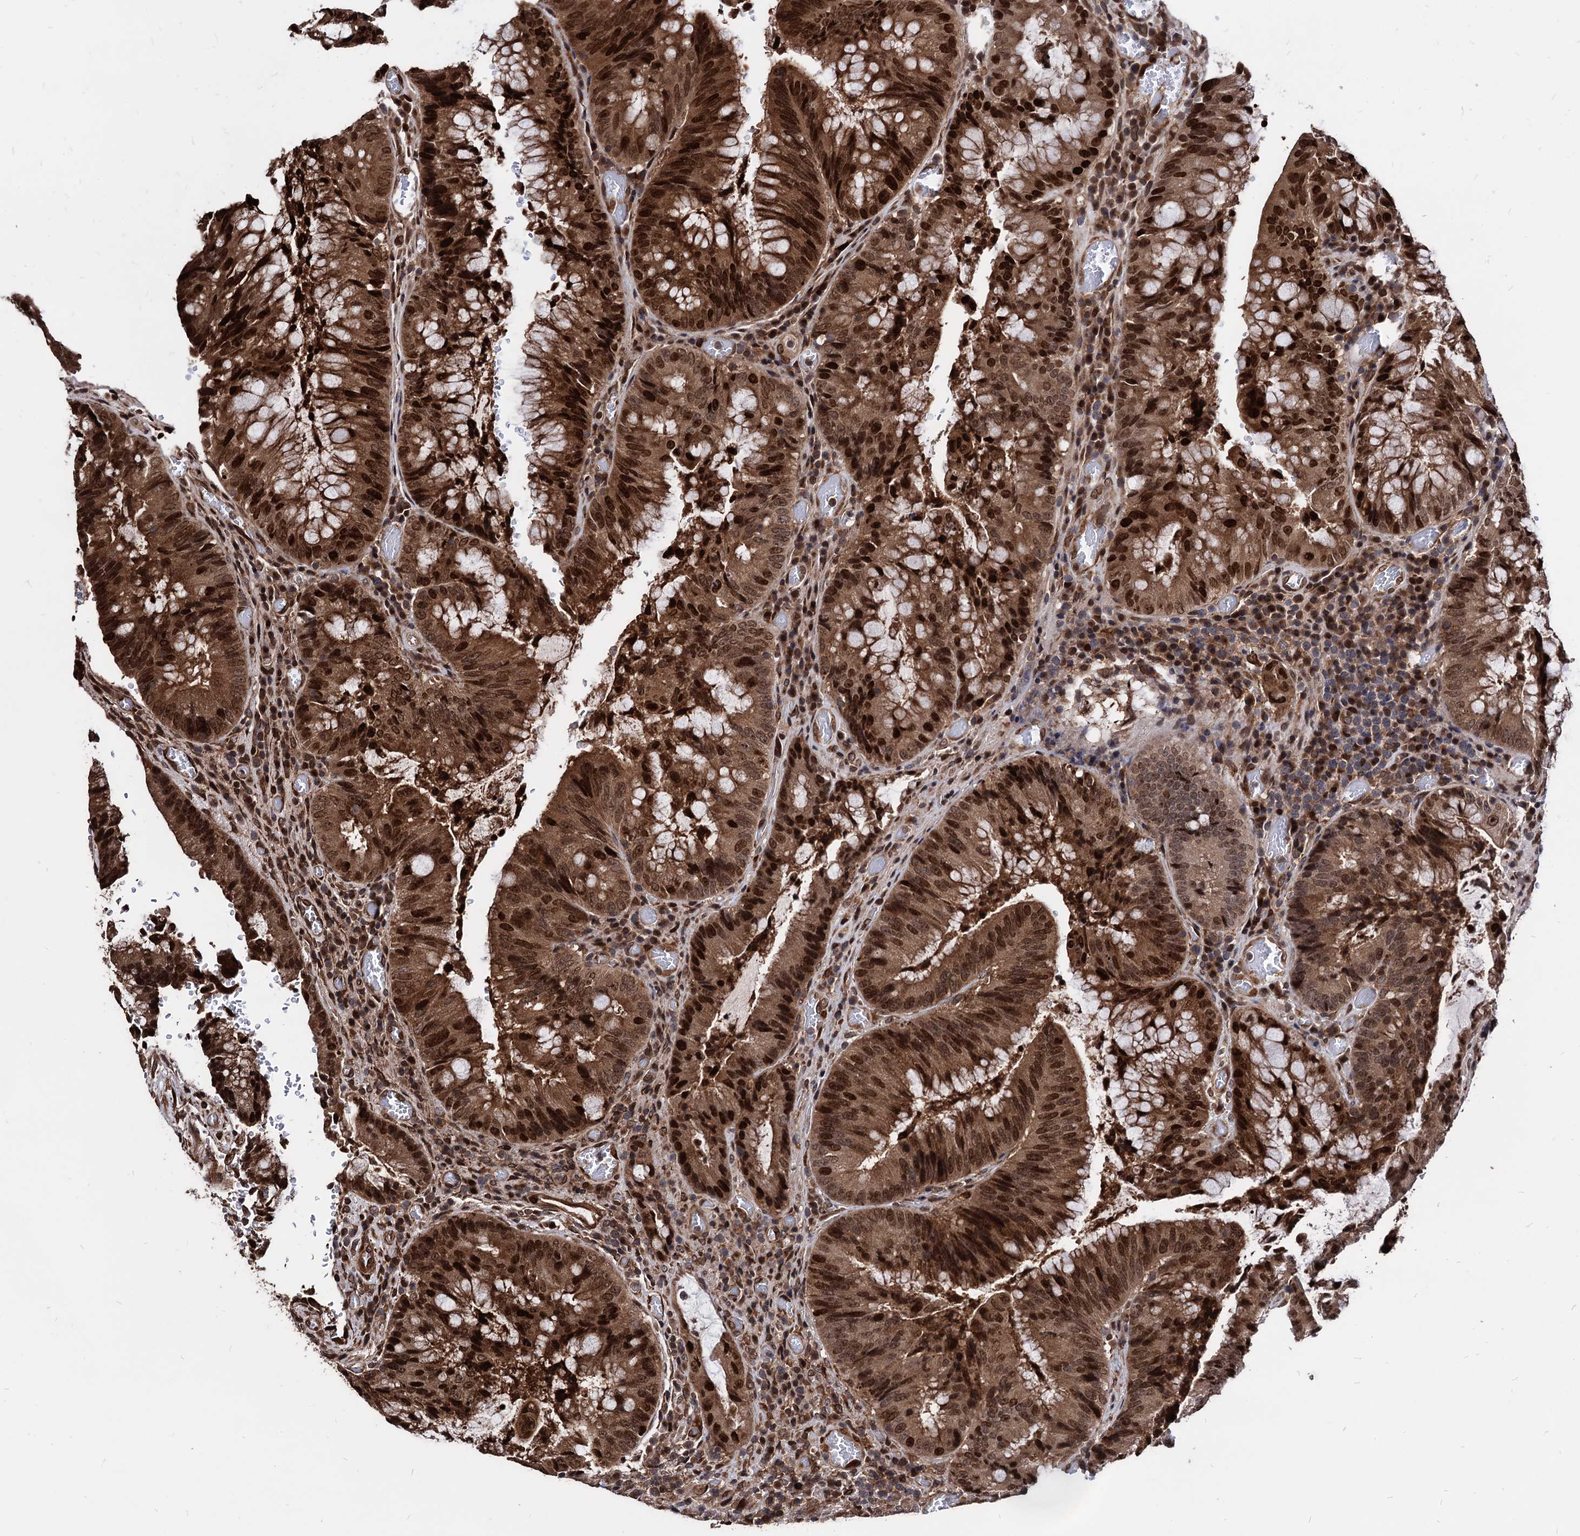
{"staining": {"intensity": "strong", "quantity": ">75%", "location": "cytoplasmic/membranous,nuclear"}, "tissue": "colorectal cancer", "cell_type": "Tumor cells", "image_type": "cancer", "snomed": [{"axis": "morphology", "description": "Adenocarcinoma, NOS"}, {"axis": "topography", "description": "Rectum"}], "caption": "Immunohistochemistry (IHC) image of neoplastic tissue: colorectal cancer (adenocarcinoma) stained using immunohistochemistry demonstrates high levels of strong protein expression localized specifically in the cytoplasmic/membranous and nuclear of tumor cells, appearing as a cytoplasmic/membranous and nuclear brown color.", "gene": "ANKRD12", "patient": {"sex": "male", "age": 69}}